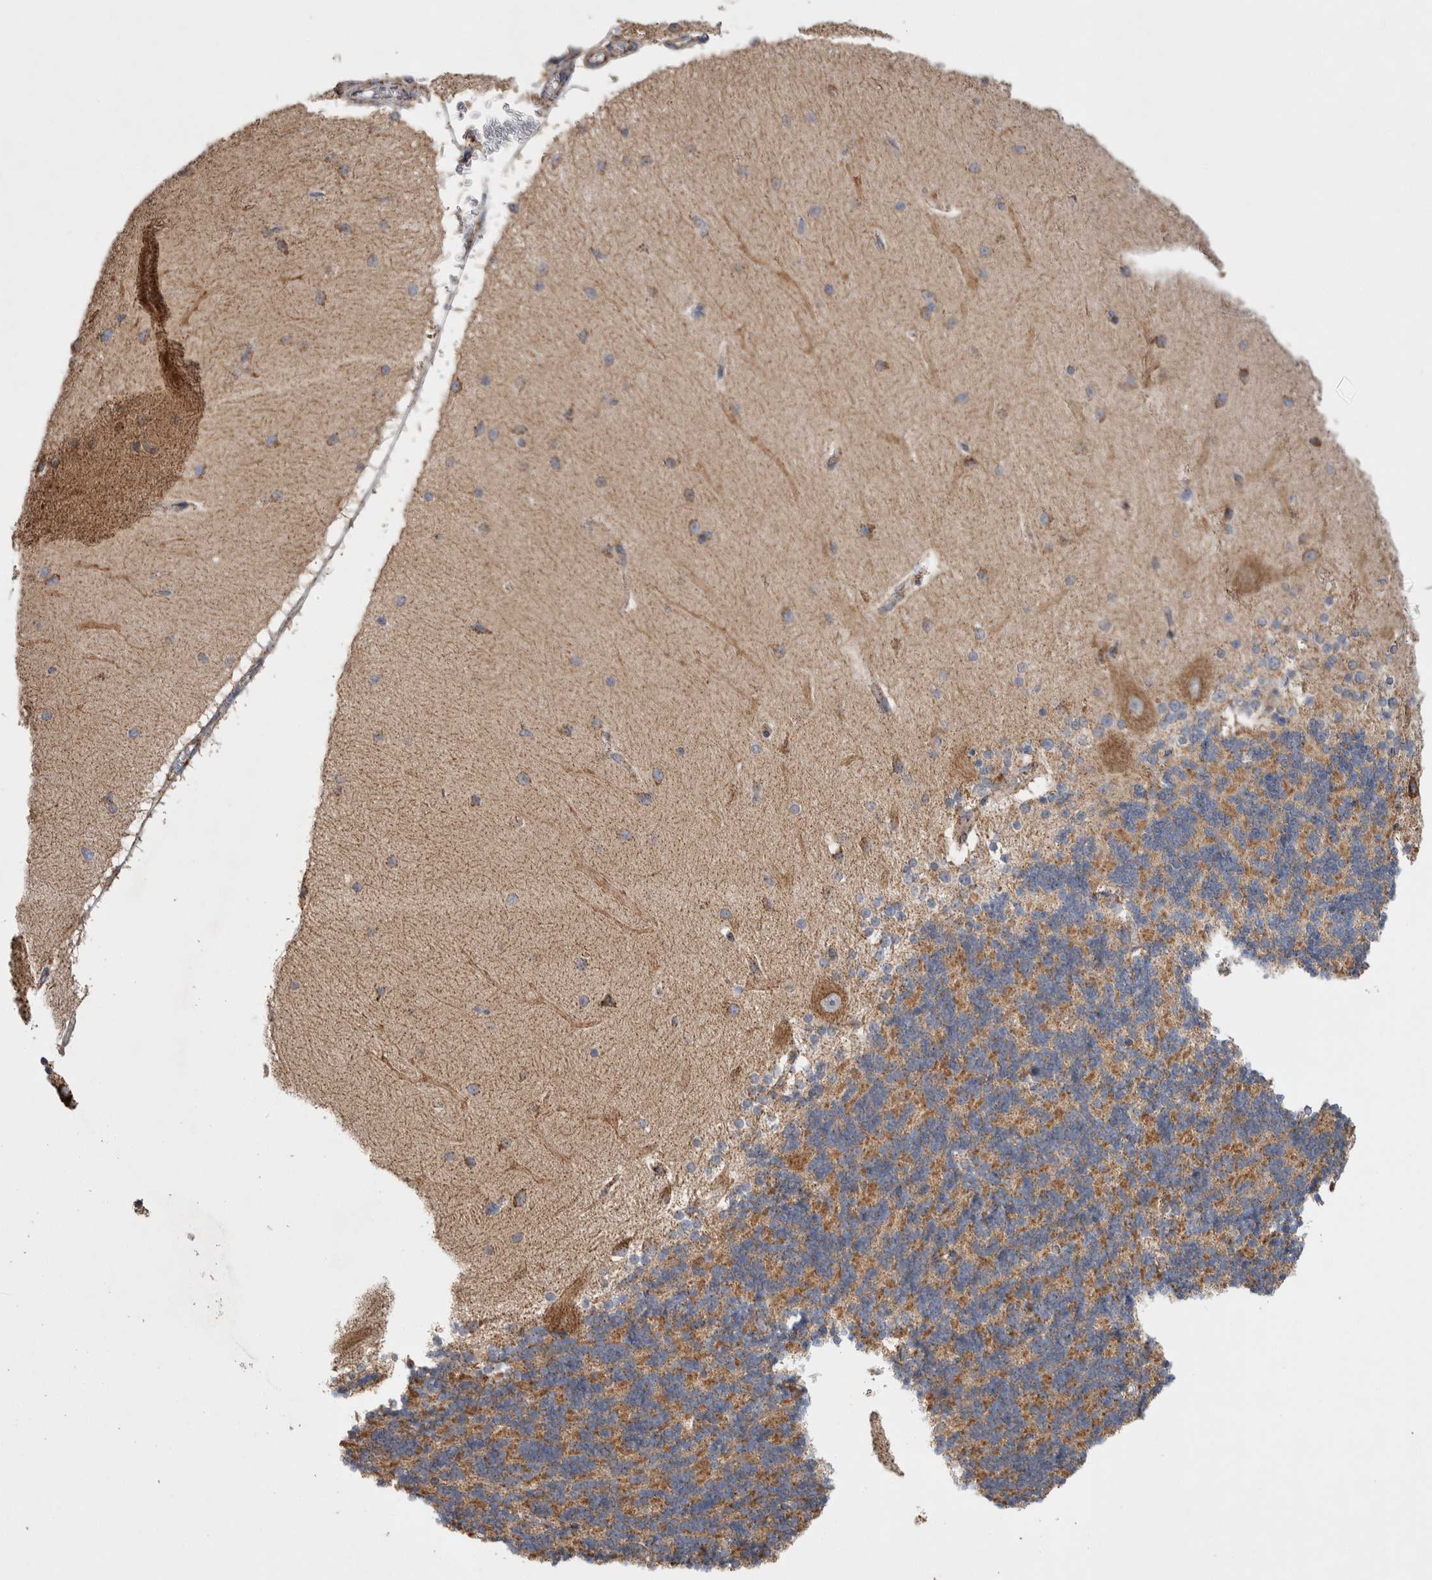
{"staining": {"intensity": "moderate", "quantity": ">75%", "location": "cytoplasmic/membranous"}, "tissue": "cerebellum", "cell_type": "Cells in granular layer", "image_type": "normal", "snomed": [{"axis": "morphology", "description": "Normal tissue, NOS"}, {"axis": "topography", "description": "Cerebellum"}], "caption": "A medium amount of moderate cytoplasmic/membranous staining is present in approximately >75% of cells in granular layer in benign cerebellum. The staining was performed using DAB, with brown indicating positive protein expression. Nuclei are stained blue with hematoxylin.", "gene": "IARS2", "patient": {"sex": "female", "age": 54}}